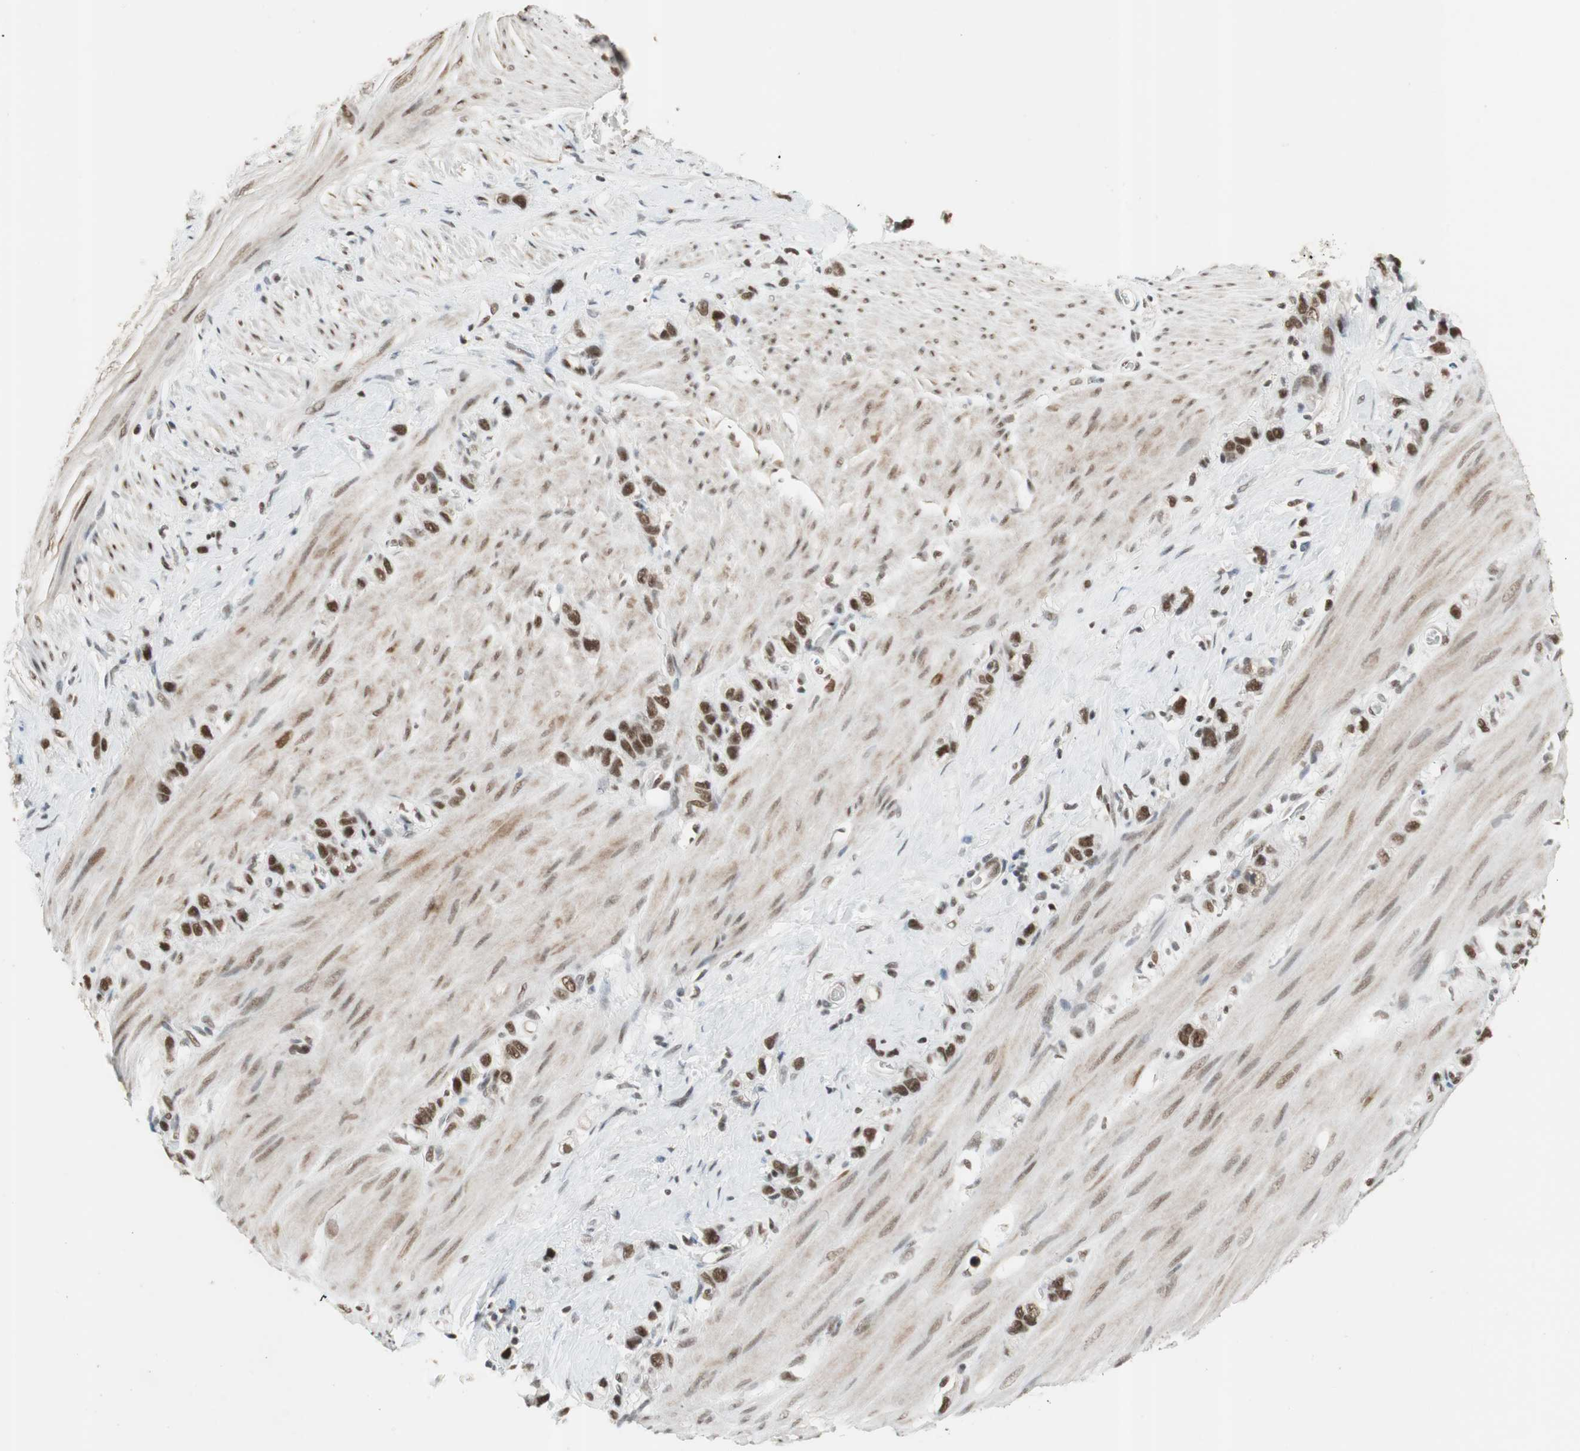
{"staining": {"intensity": "strong", "quantity": ">75%", "location": "nuclear"}, "tissue": "stomach cancer", "cell_type": "Tumor cells", "image_type": "cancer", "snomed": [{"axis": "morphology", "description": "Normal tissue, NOS"}, {"axis": "morphology", "description": "Adenocarcinoma, NOS"}, {"axis": "morphology", "description": "Adenocarcinoma, High grade"}, {"axis": "topography", "description": "Stomach, upper"}, {"axis": "topography", "description": "Stomach"}], "caption": "The photomicrograph demonstrates immunohistochemical staining of stomach cancer (high-grade adenocarcinoma). There is strong nuclear staining is seen in approximately >75% of tumor cells. (Brightfield microscopy of DAB IHC at high magnification).", "gene": "RTF1", "patient": {"sex": "female", "age": 65}}